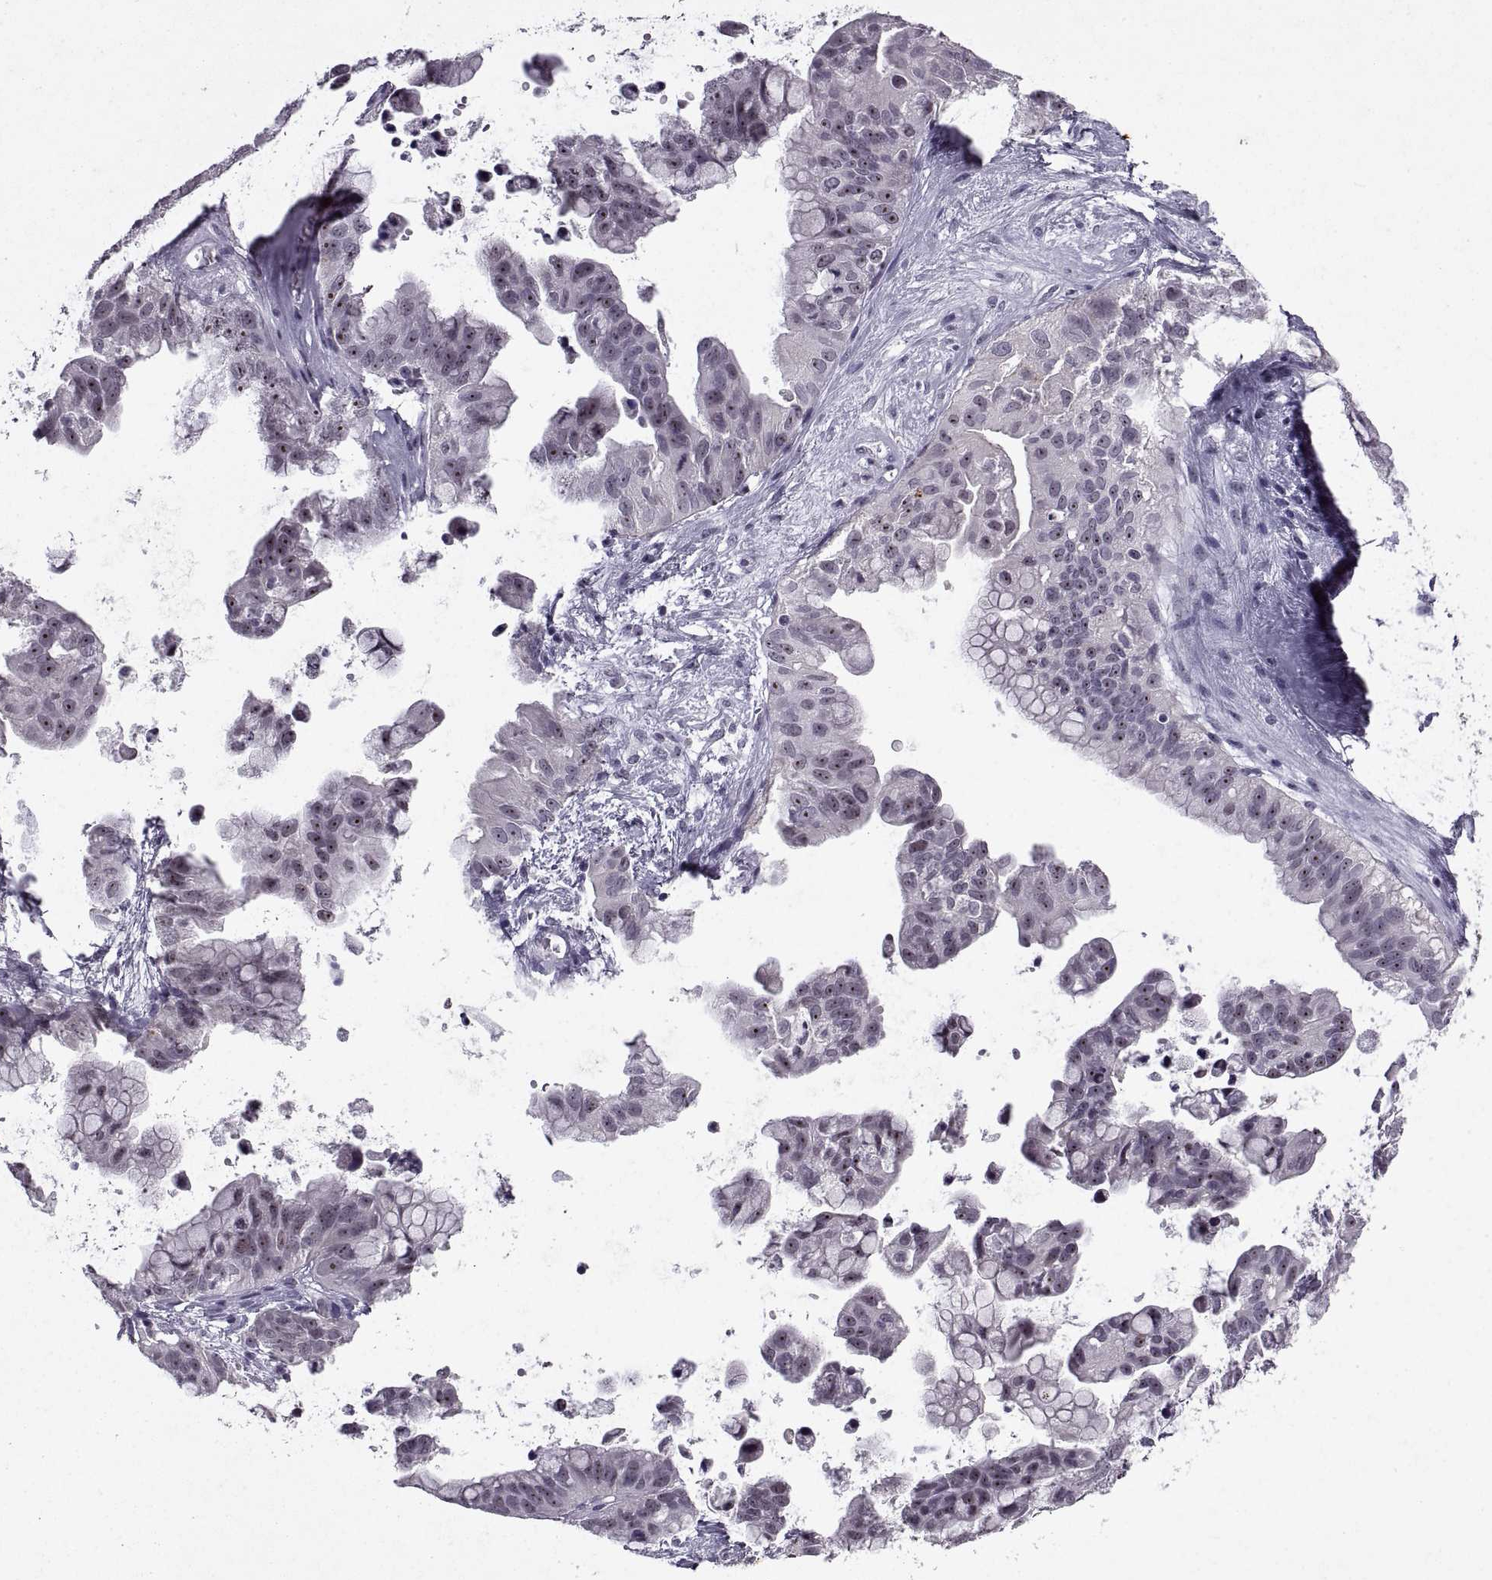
{"staining": {"intensity": "strong", "quantity": "25%-75%", "location": "nuclear"}, "tissue": "ovarian cancer", "cell_type": "Tumor cells", "image_type": "cancer", "snomed": [{"axis": "morphology", "description": "Cystadenocarcinoma, mucinous, NOS"}, {"axis": "topography", "description": "Ovary"}], "caption": "Immunohistochemistry staining of ovarian cancer, which displays high levels of strong nuclear staining in about 25%-75% of tumor cells indicating strong nuclear protein expression. The staining was performed using DAB (brown) for protein detection and nuclei were counterstained in hematoxylin (blue).", "gene": "SINHCAF", "patient": {"sex": "female", "age": 76}}